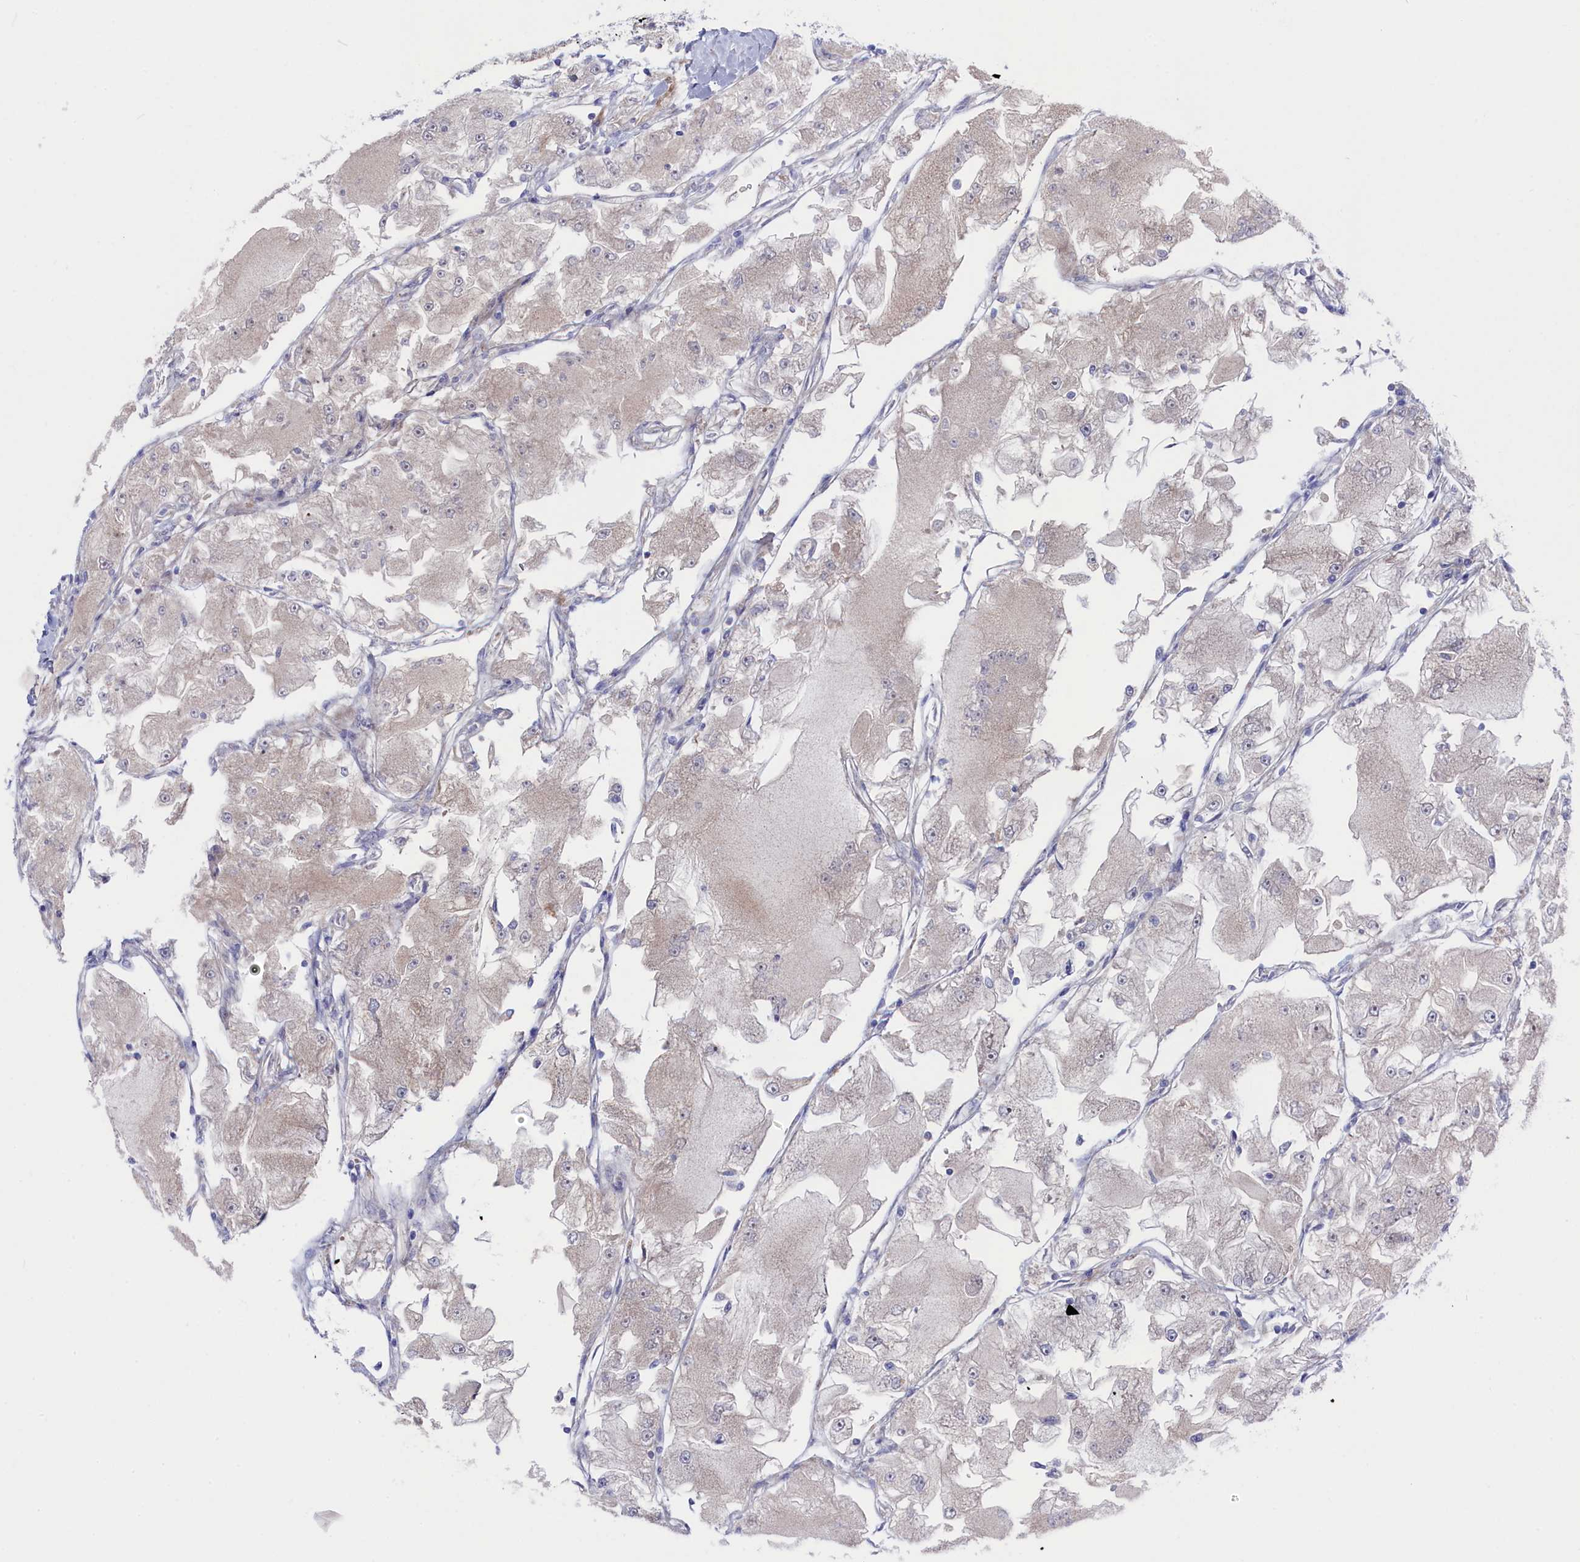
{"staining": {"intensity": "negative", "quantity": "none", "location": "none"}, "tissue": "renal cancer", "cell_type": "Tumor cells", "image_type": "cancer", "snomed": [{"axis": "morphology", "description": "Adenocarcinoma, NOS"}, {"axis": "topography", "description": "Kidney"}], "caption": "DAB immunohistochemical staining of renal adenocarcinoma demonstrates no significant staining in tumor cells.", "gene": "NUDT7", "patient": {"sex": "female", "age": 72}}